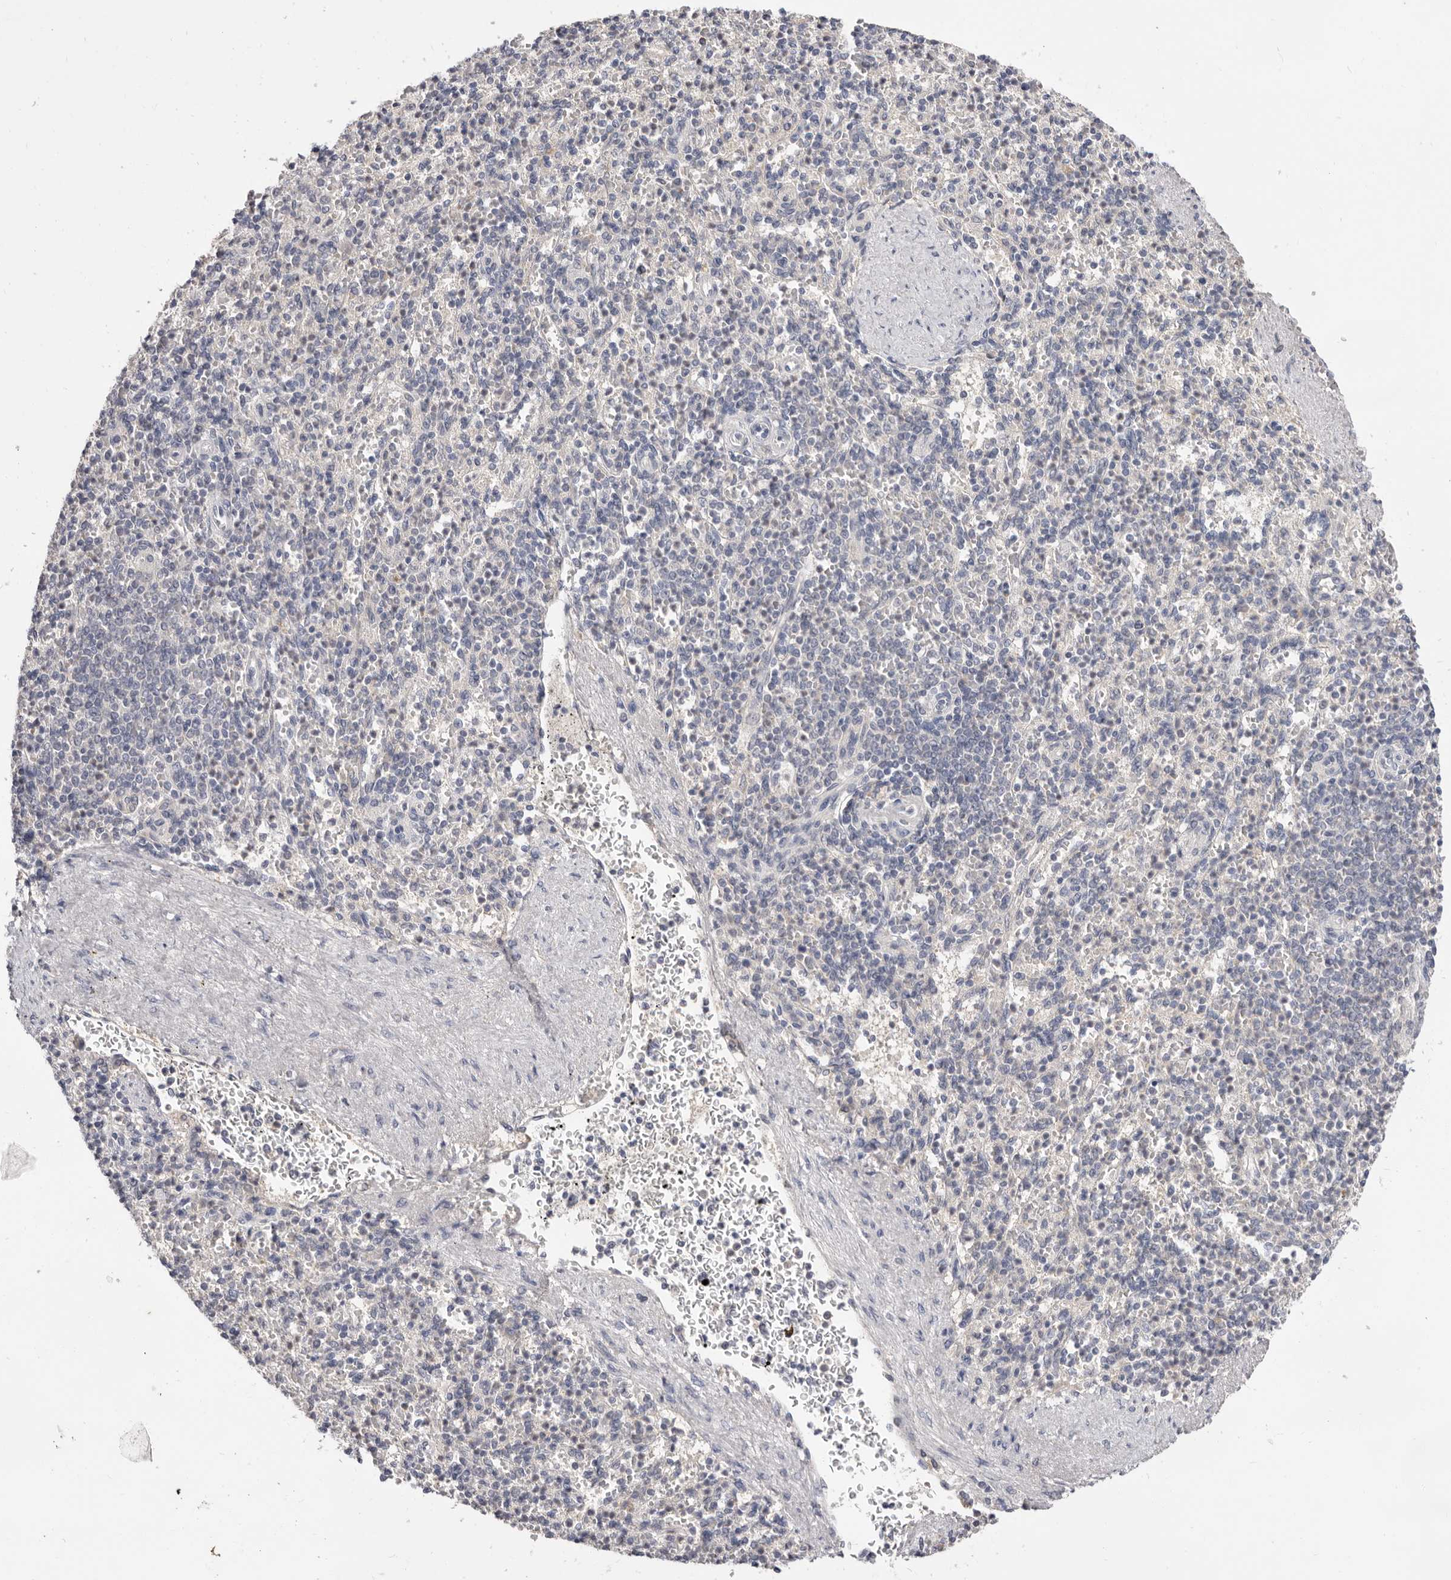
{"staining": {"intensity": "negative", "quantity": "none", "location": "none"}, "tissue": "spleen", "cell_type": "Cells in red pulp", "image_type": "normal", "snomed": [{"axis": "morphology", "description": "Normal tissue, NOS"}, {"axis": "topography", "description": "Spleen"}], "caption": "DAB immunohistochemical staining of normal human spleen displays no significant expression in cells in red pulp. (DAB (3,3'-diaminobenzidine) IHC visualized using brightfield microscopy, high magnification).", "gene": "DOP1A", "patient": {"sex": "female", "age": 74}}